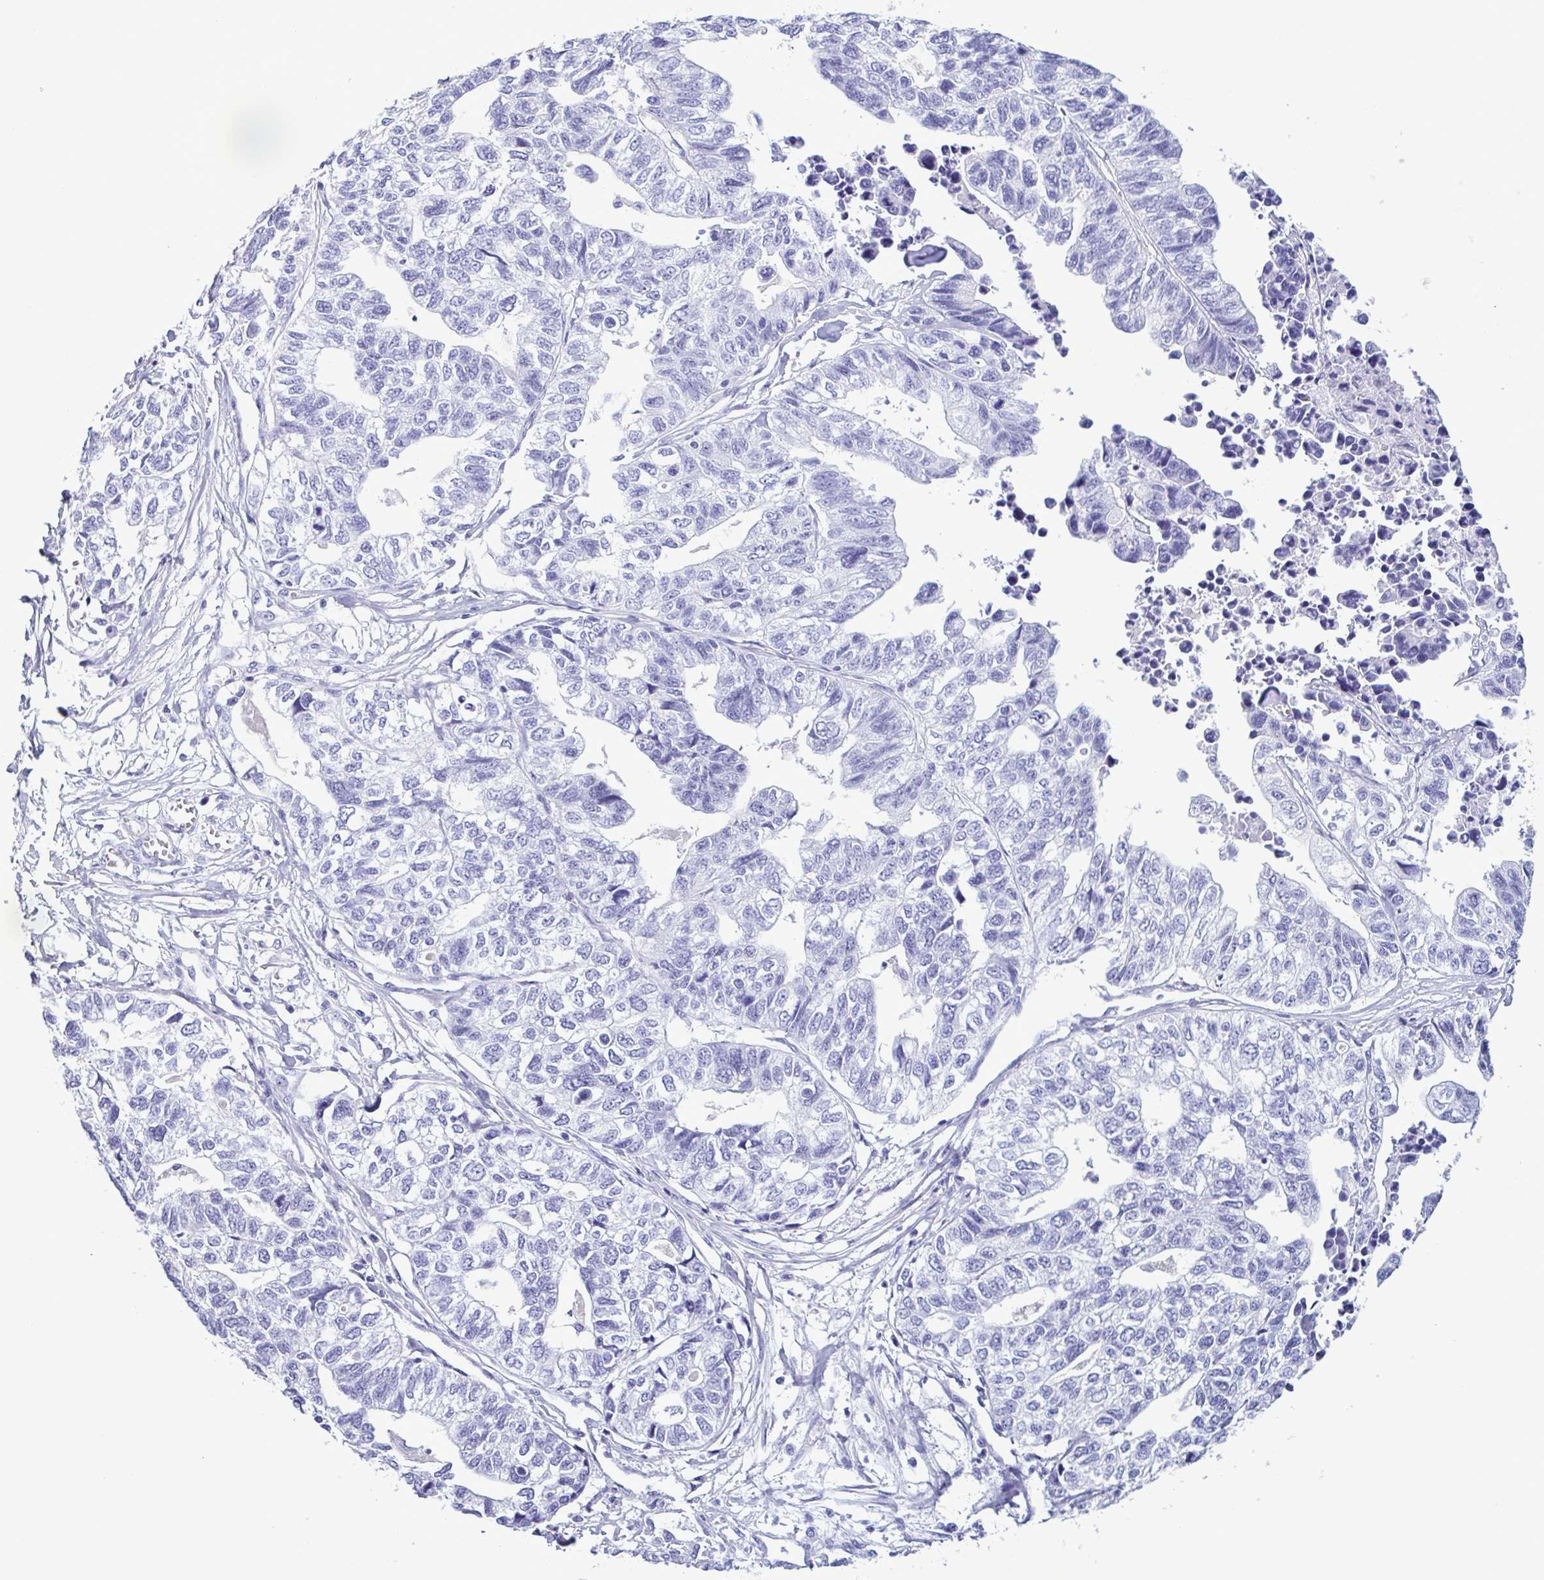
{"staining": {"intensity": "negative", "quantity": "none", "location": "none"}, "tissue": "stomach cancer", "cell_type": "Tumor cells", "image_type": "cancer", "snomed": [{"axis": "morphology", "description": "Adenocarcinoma, NOS"}, {"axis": "topography", "description": "Stomach, upper"}], "caption": "This is an immunohistochemistry (IHC) photomicrograph of stomach adenocarcinoma. There is no positivity in tumor cells.", "gene": "LTF", "patient": {"sex": "female", "age": 67}}